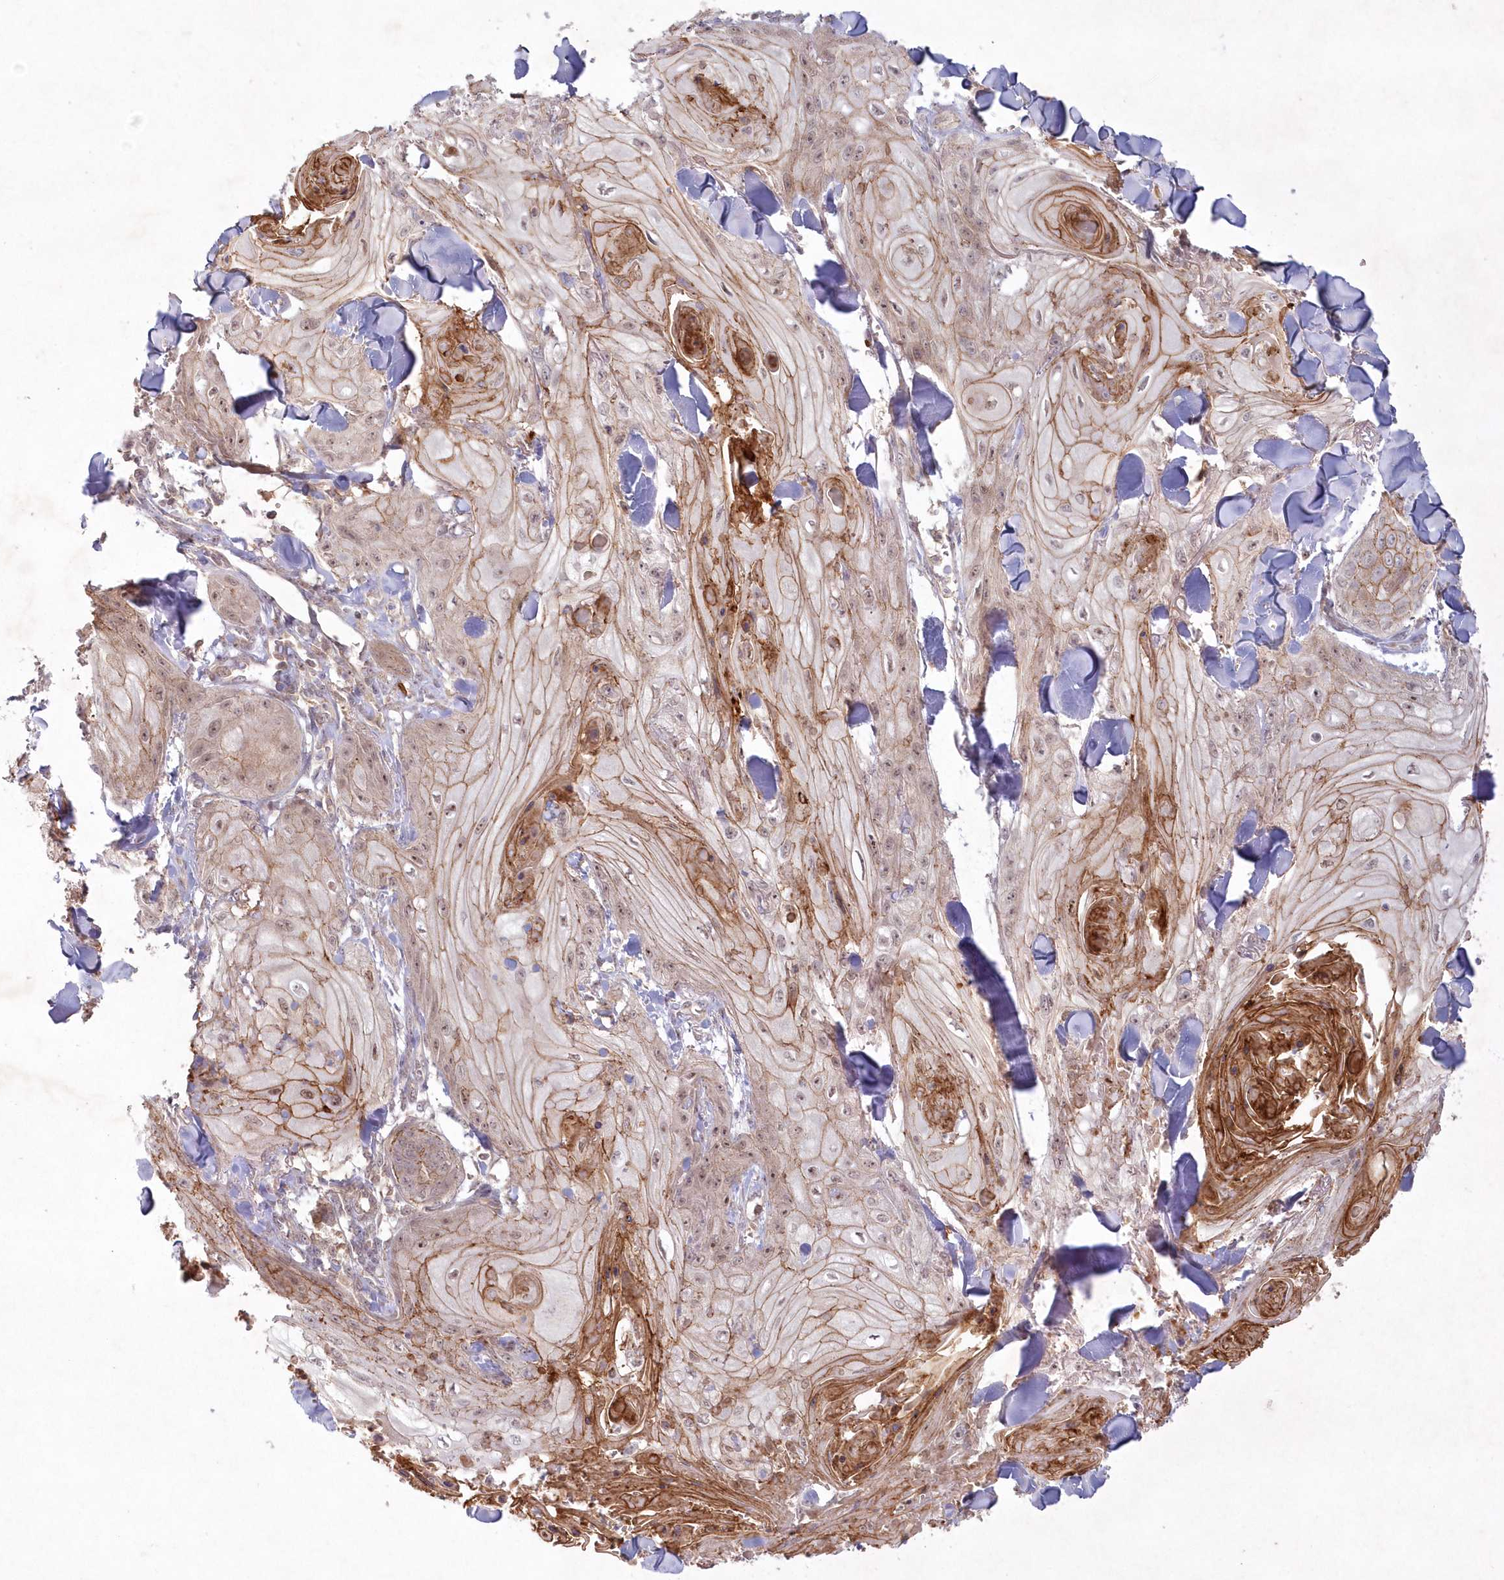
{"staining": {"intensity": "moderate", "quantity": "25%-75%", "location": "cytoplasmic/membranous,nuclear"}, "tissue": "skin cancer", "cell_type": "Tumor cells", "image_type": "cancer", "snomed": [{"axis": "morphology", "description": "Squamous cell carcinoma, NOS"}, {"axis": "topography", "description": "Skin"}], "caption": "A high-resolution histopathology image shows immunohistochemistry staining of skin squamous cell carcinoma, which shows moderate cytoplasmic/membranous and nuclear staining in approximately 25%-75% of tumor cells. Using DAB (brown) and hematoxylin (blue) stains, captured at high magnification using brightfield microscopy.", "gene": "TOGARAM2", "patient": {"sex": "male", "age": 74}}